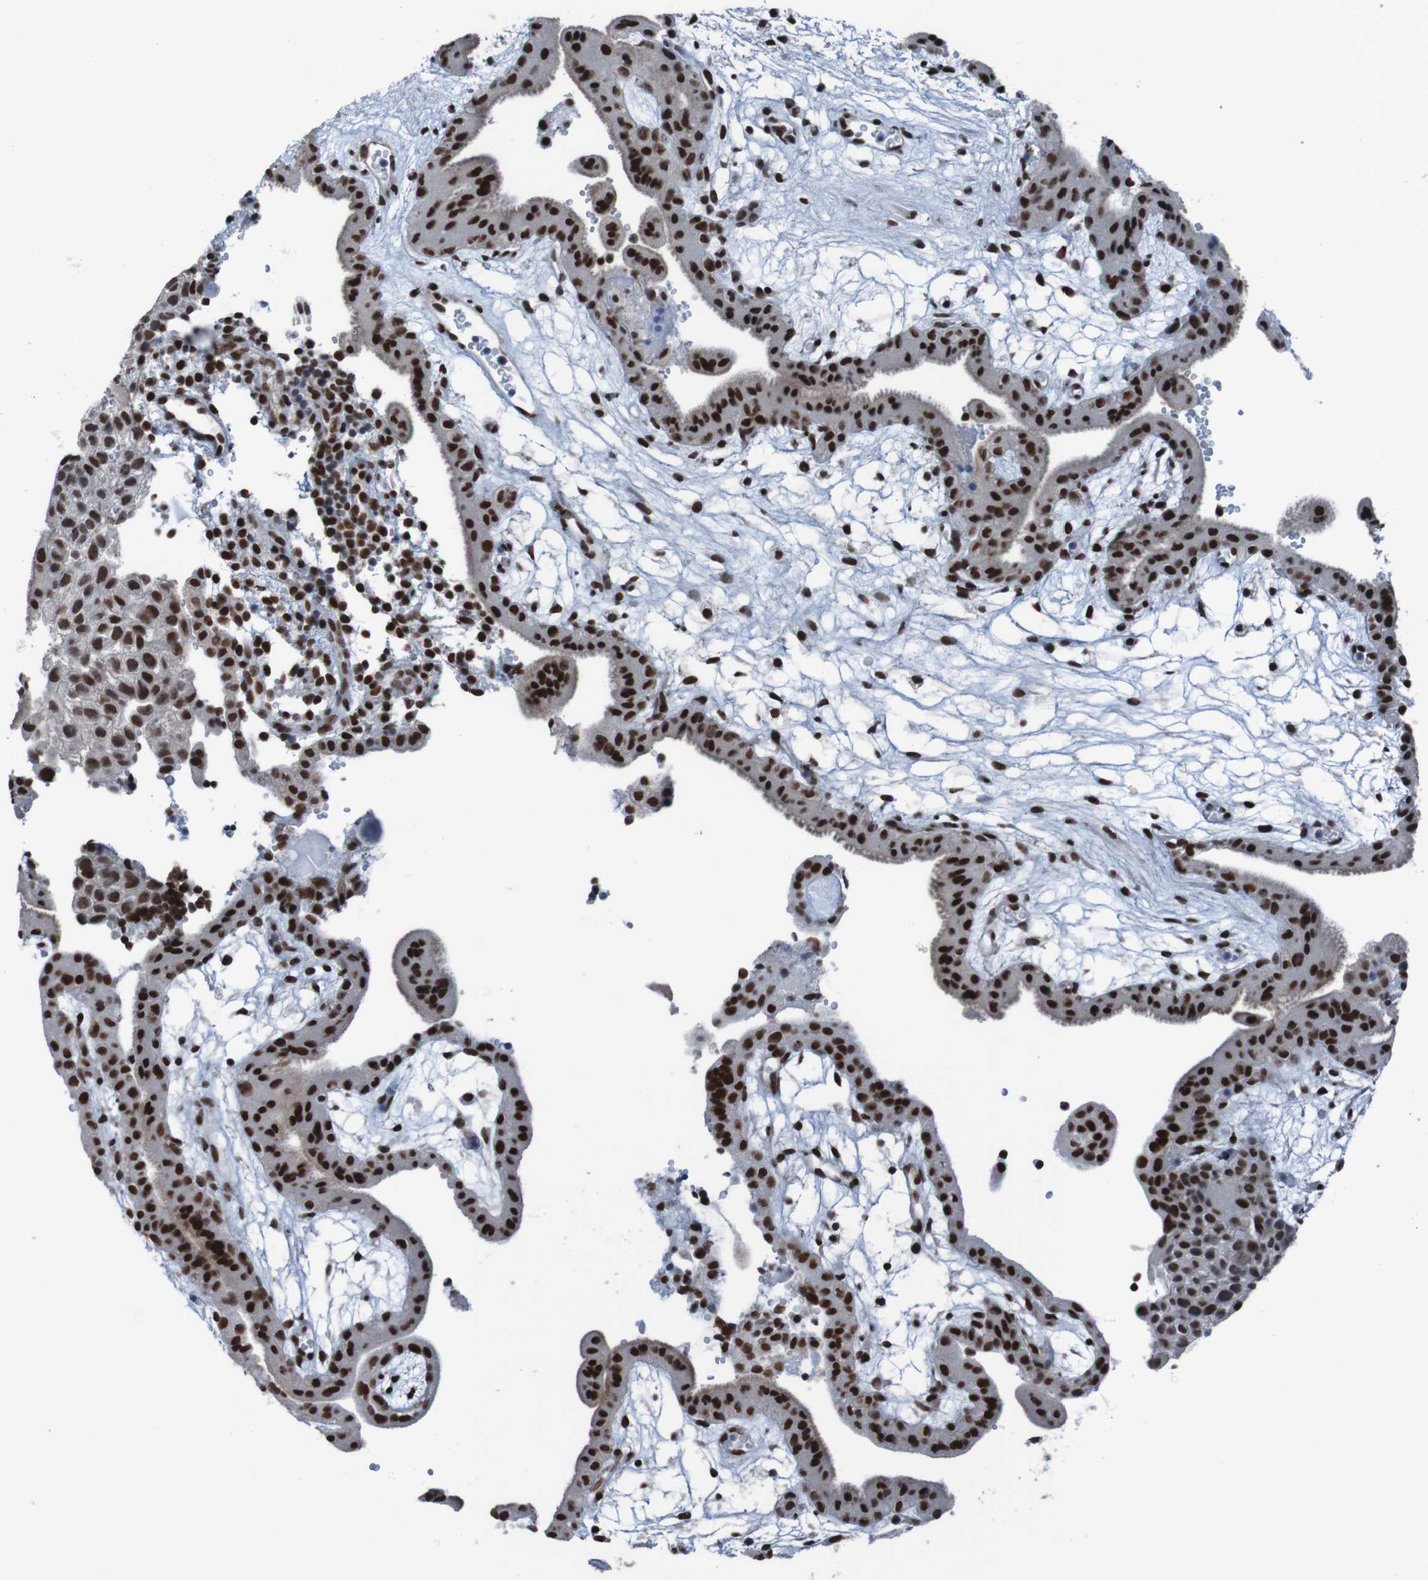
{"staining": {"intensity": "strong", "quantity": ">75%", "location": "nuclear"}, "tissue": "placenta", "cell_type": "Decidual cells", "image_type": "normal", "snomed": [{"axis": "morphology", "description": "Normal tissue, NOS"}, {"axis": "topography", "description": "Placenta"}], "caption": "Immunohistochemistry histopathology image of unremarkable placenta: human placenta stained using immunohistochemistry displays high levels of strong protein expression localized specifically in the nuclear of decidual cells, appearing as a nuclear brown color.", "gene": "PHF2", "patient": {"sex": "female", "age": 18}}